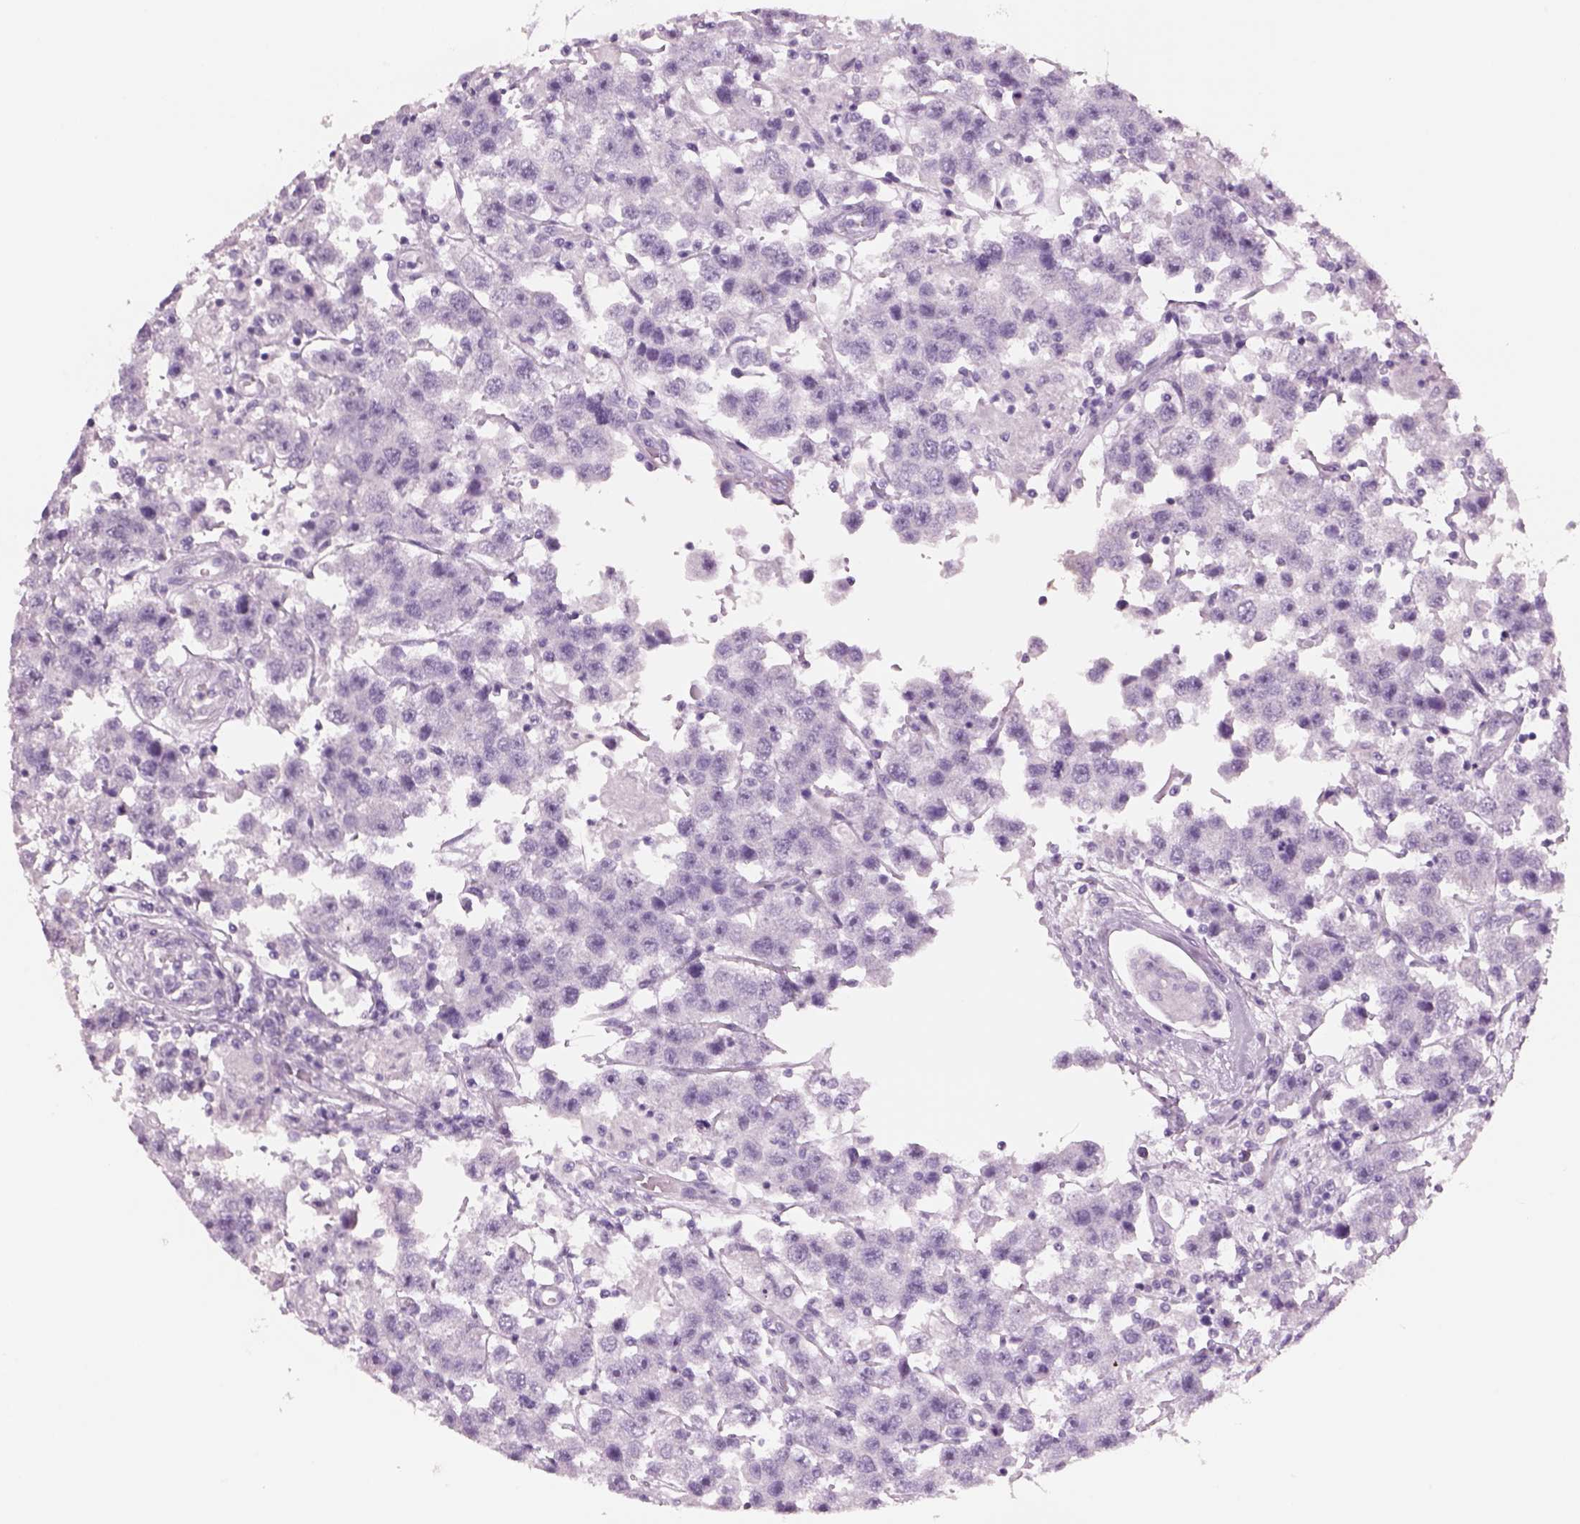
{"staining": {"intensity": "negative", "quantity": "none", "location": "none"}, "tissue": "testis cancer", "cell_type": "Tumor cells", "image_type": "cancer", "snomed": [{"axis": "morphology", "description": "Seminoma, NOS"}, {"axis": "topography", "description": "Testis"}], "caption": "An image of testis seminoma stained for a protein exhibits no brown staining in tumor cells.", "gene": "RHO", "patient": {"sex": "male", "age": 45}}